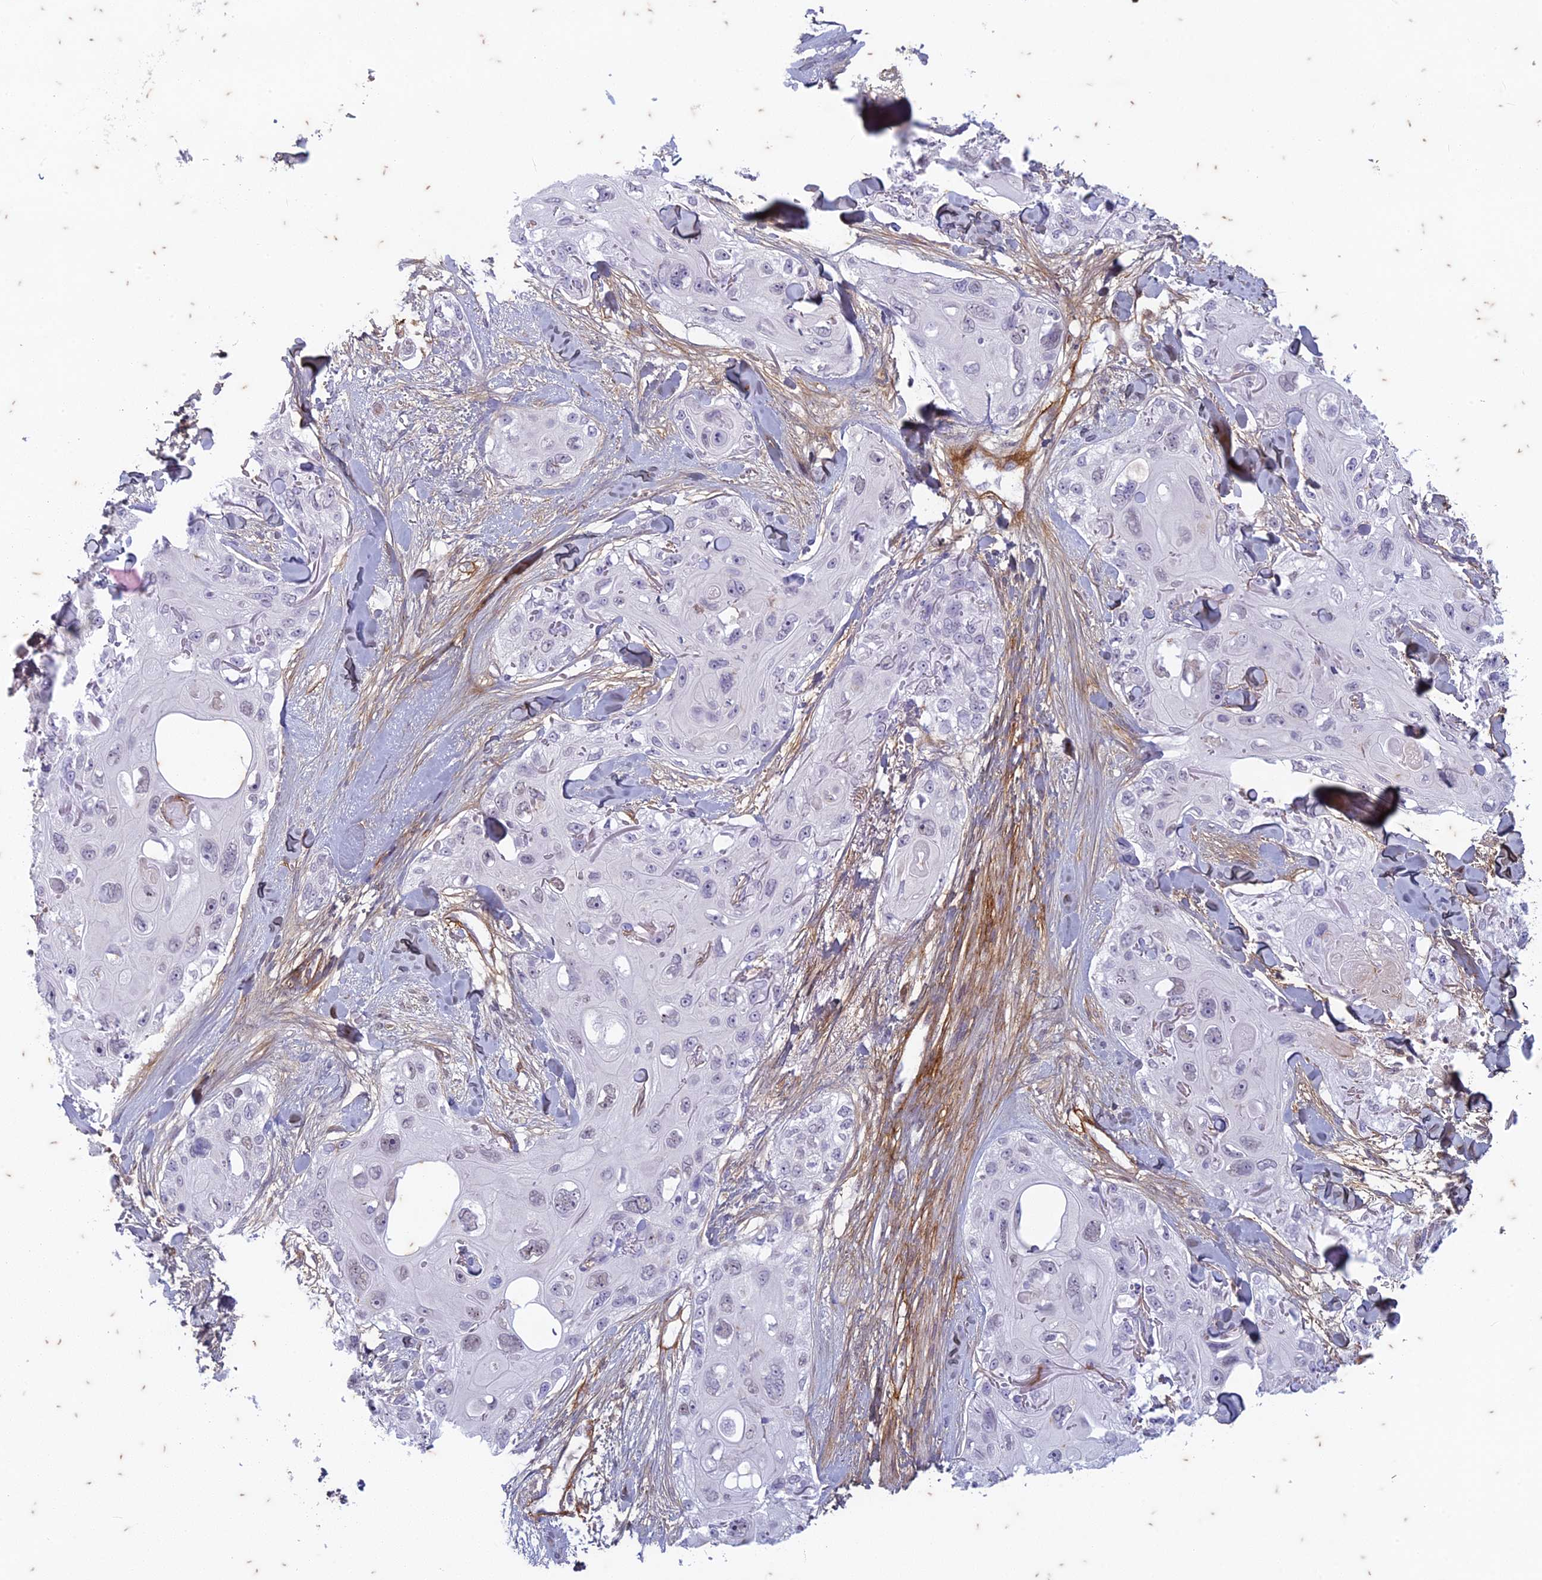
{"staining": {"intensity": "weak", "quantity": "<25%", "location": "nuclear"}, "tissue": "skin cancer", "cell_type": "Tumor cells", "image_type": "cancer", "snomed": [{"axis": "morphology", "description": "Normal tissue, NOS"}, {"axis": "morphology", "description": "Squamous cell carcinoma, NOS"}, {"axis": "topography", "description": "Skin"}], "caption": "Squamous cell carcinoma (skin) was stained to show a protein in brown. There is no significant staining in tumor cells.", "gene": "PABPN1L", "patient": {"sex": "male", "age": 72}}